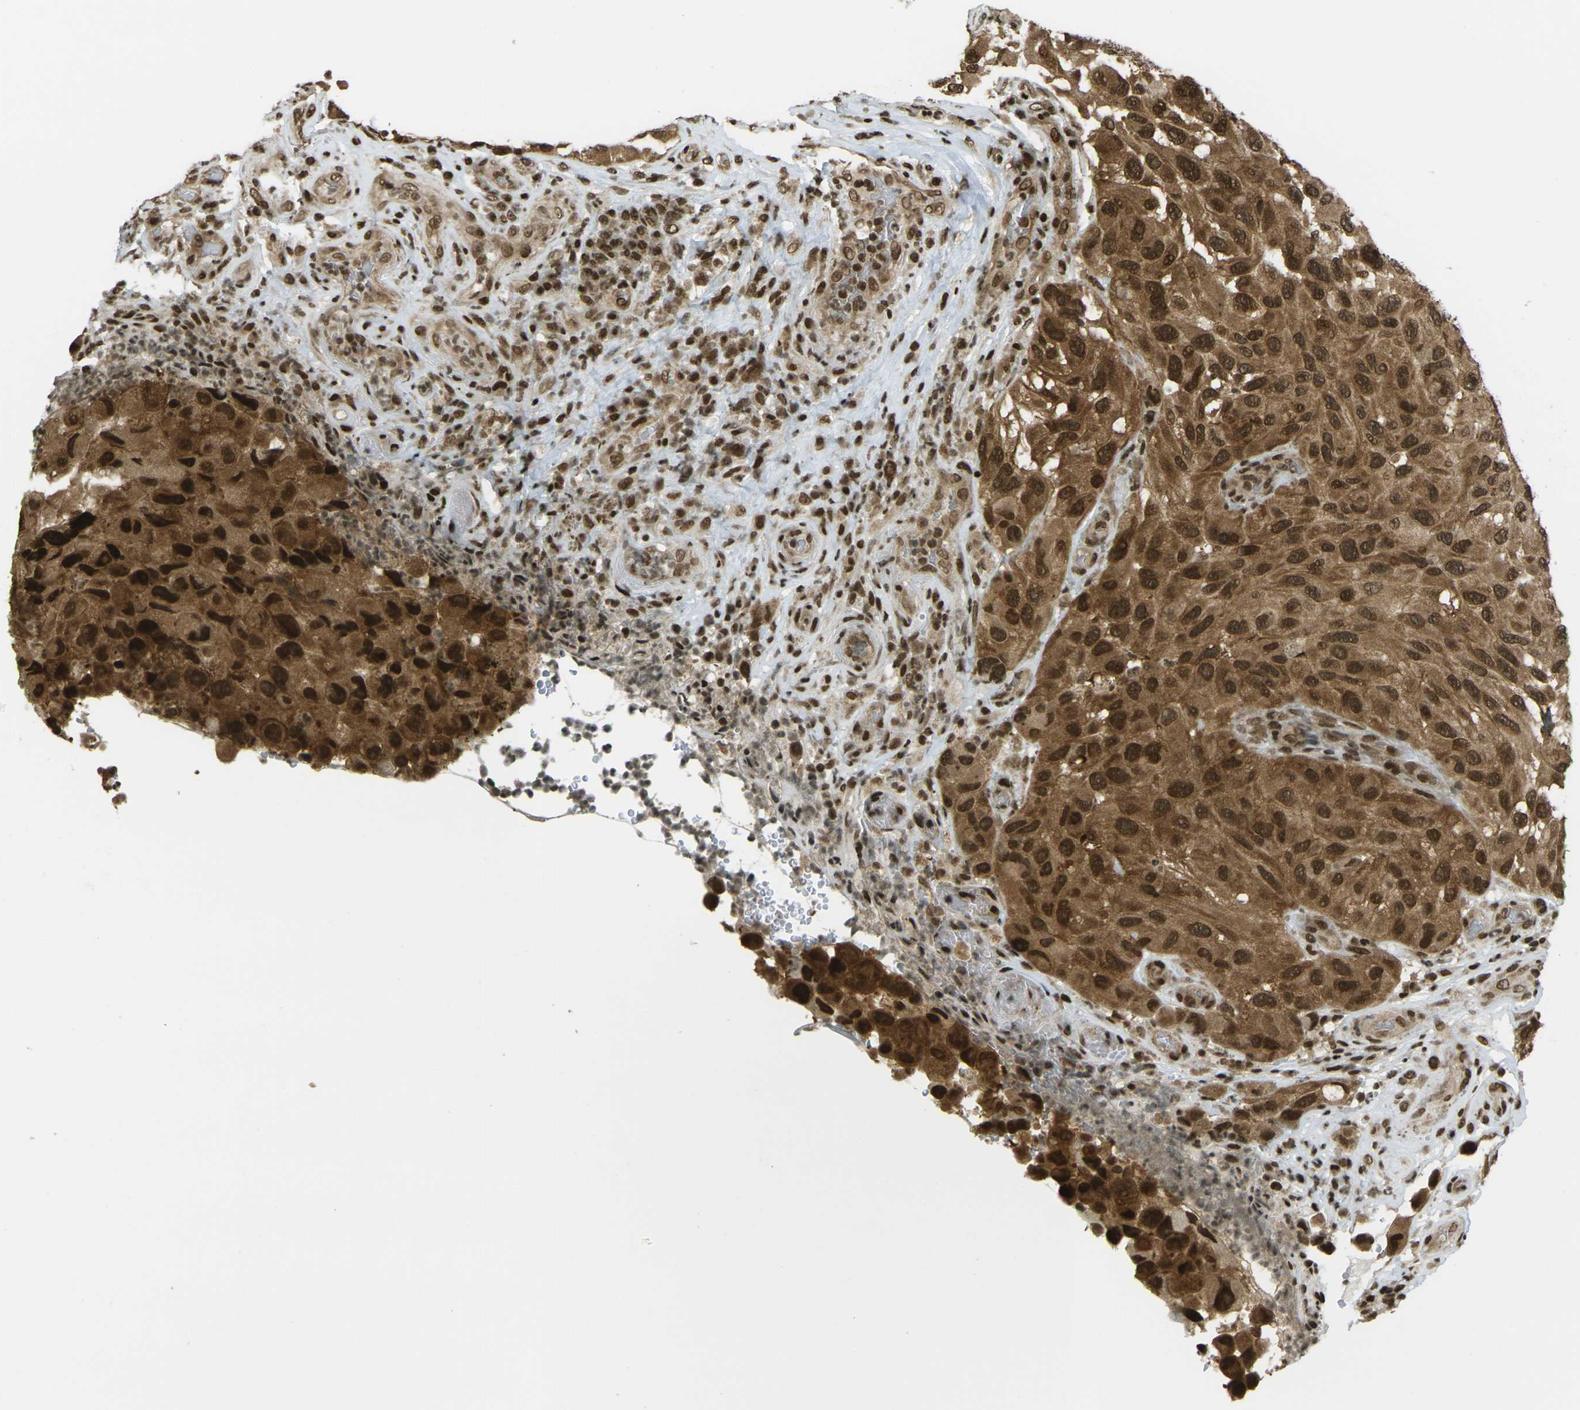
{"staining": {"intensity": "strong", "quantity": ">75%", "location": "cytoplasmic/membranous,nuclear"}, "tissue": "melanoma", "cell_type": "Tumor cells", "image_type": "cancer", "snomed": [{"axis": "morphology", "description": "Malignant melanoma, NOS"}, {"axis": "topography", "description": "Skin"}], "caption": "There is high levels of strong cytoplasmic/membranous and nuclear positivity in tumor cells of melanoma, as demonstrated by immunohistochemical staining (brown color).", "gene": "RUVBL2", "patient": {"sex": "female", "age": 73}}